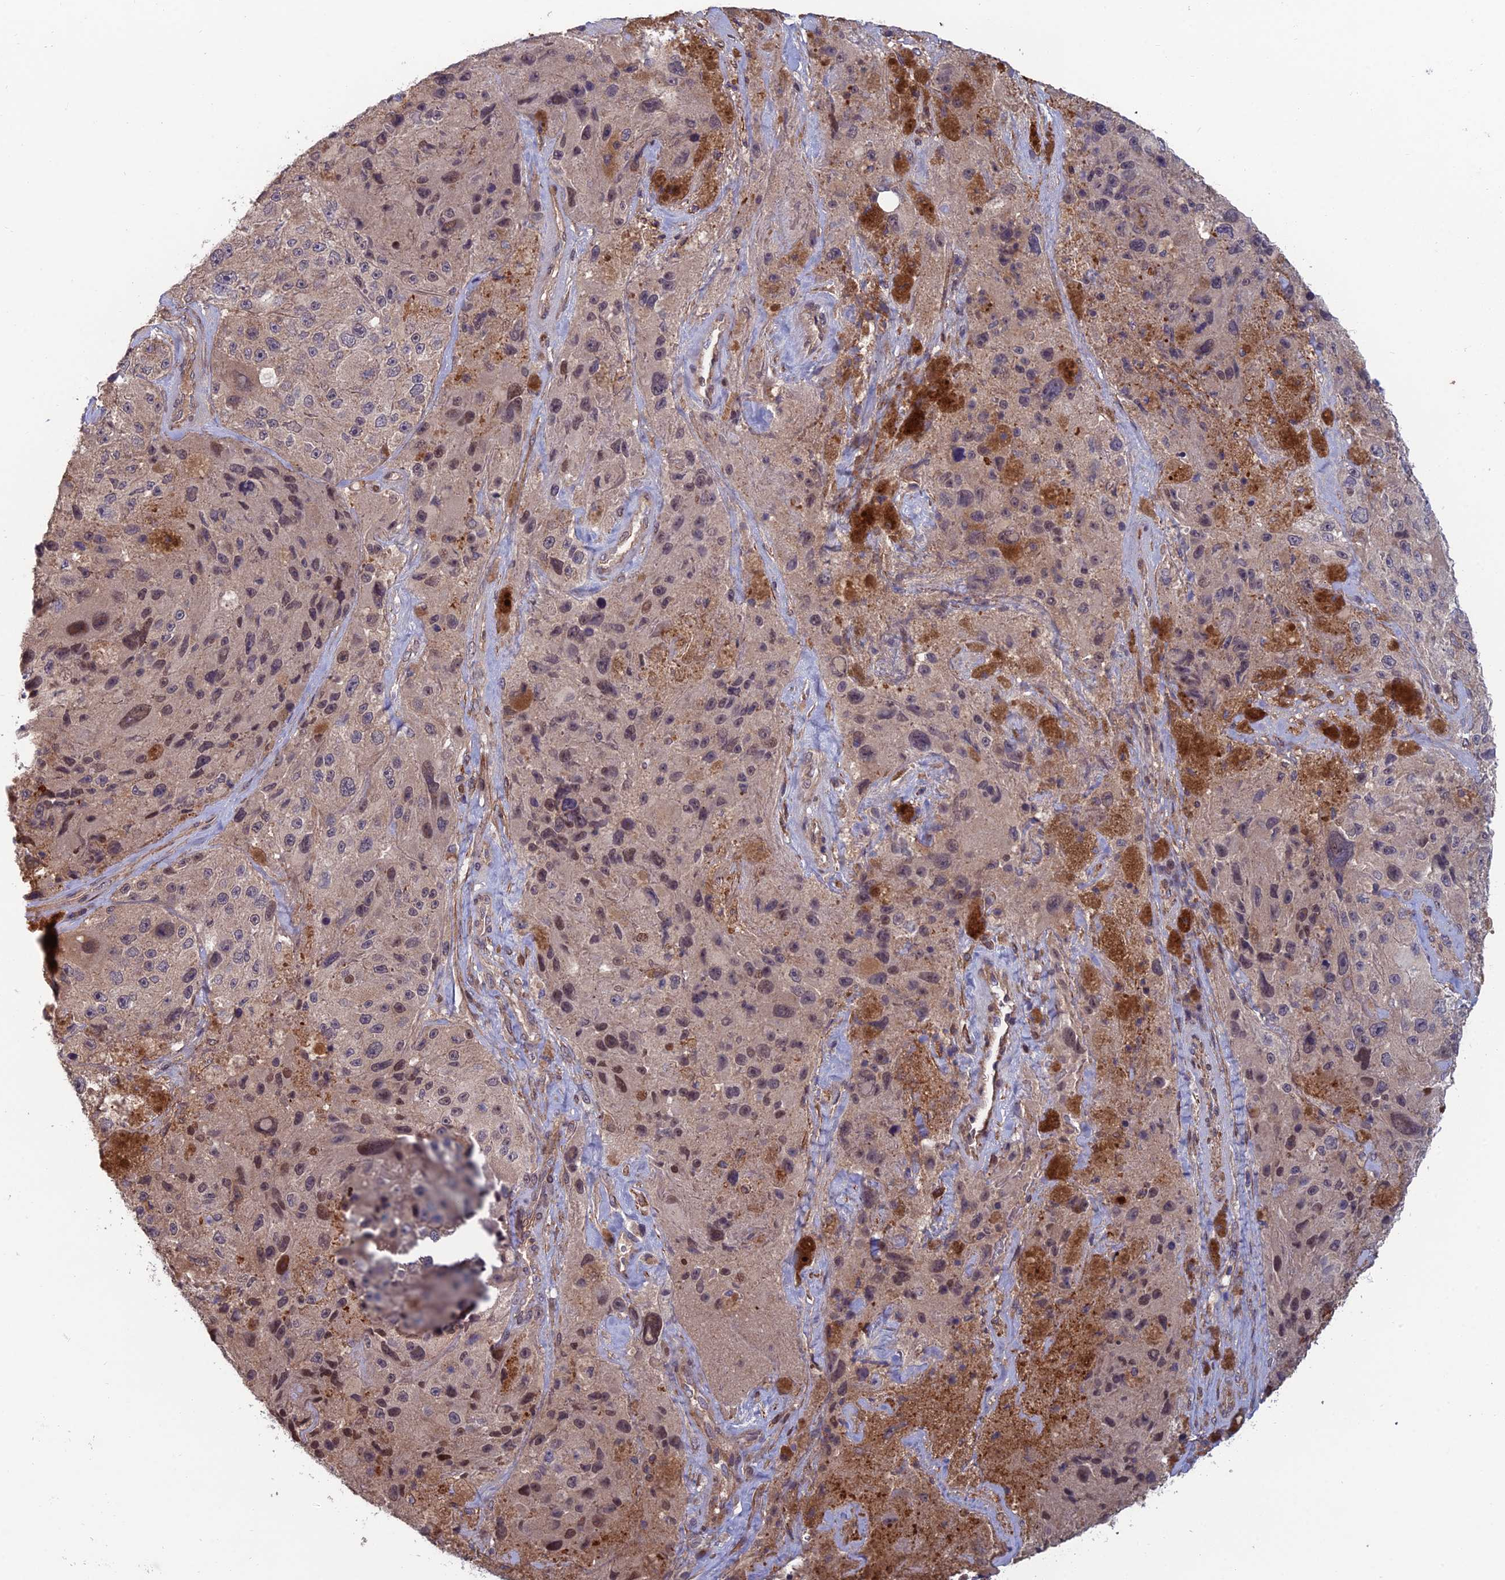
{"staining": {"intensity": "moderate", "quantity": "<25%", "location": "nuclear"}, "tissue": "melanoma", "cell_type": "Tumor cells", "image_type": "cancer", "snomed": [{"axis": "morphology", "description": "Malignant melanoma, Metastatic site"}, {"axis": "topography", "description": "Lymph node"}], "caption": "Tumor cells show low levels of moderate nuclear staining in approximately <25% of cells in malignant melanoma (metastatic site).", "gene": "CCDC183", "patient": {"sex": "male", "age": 62}}